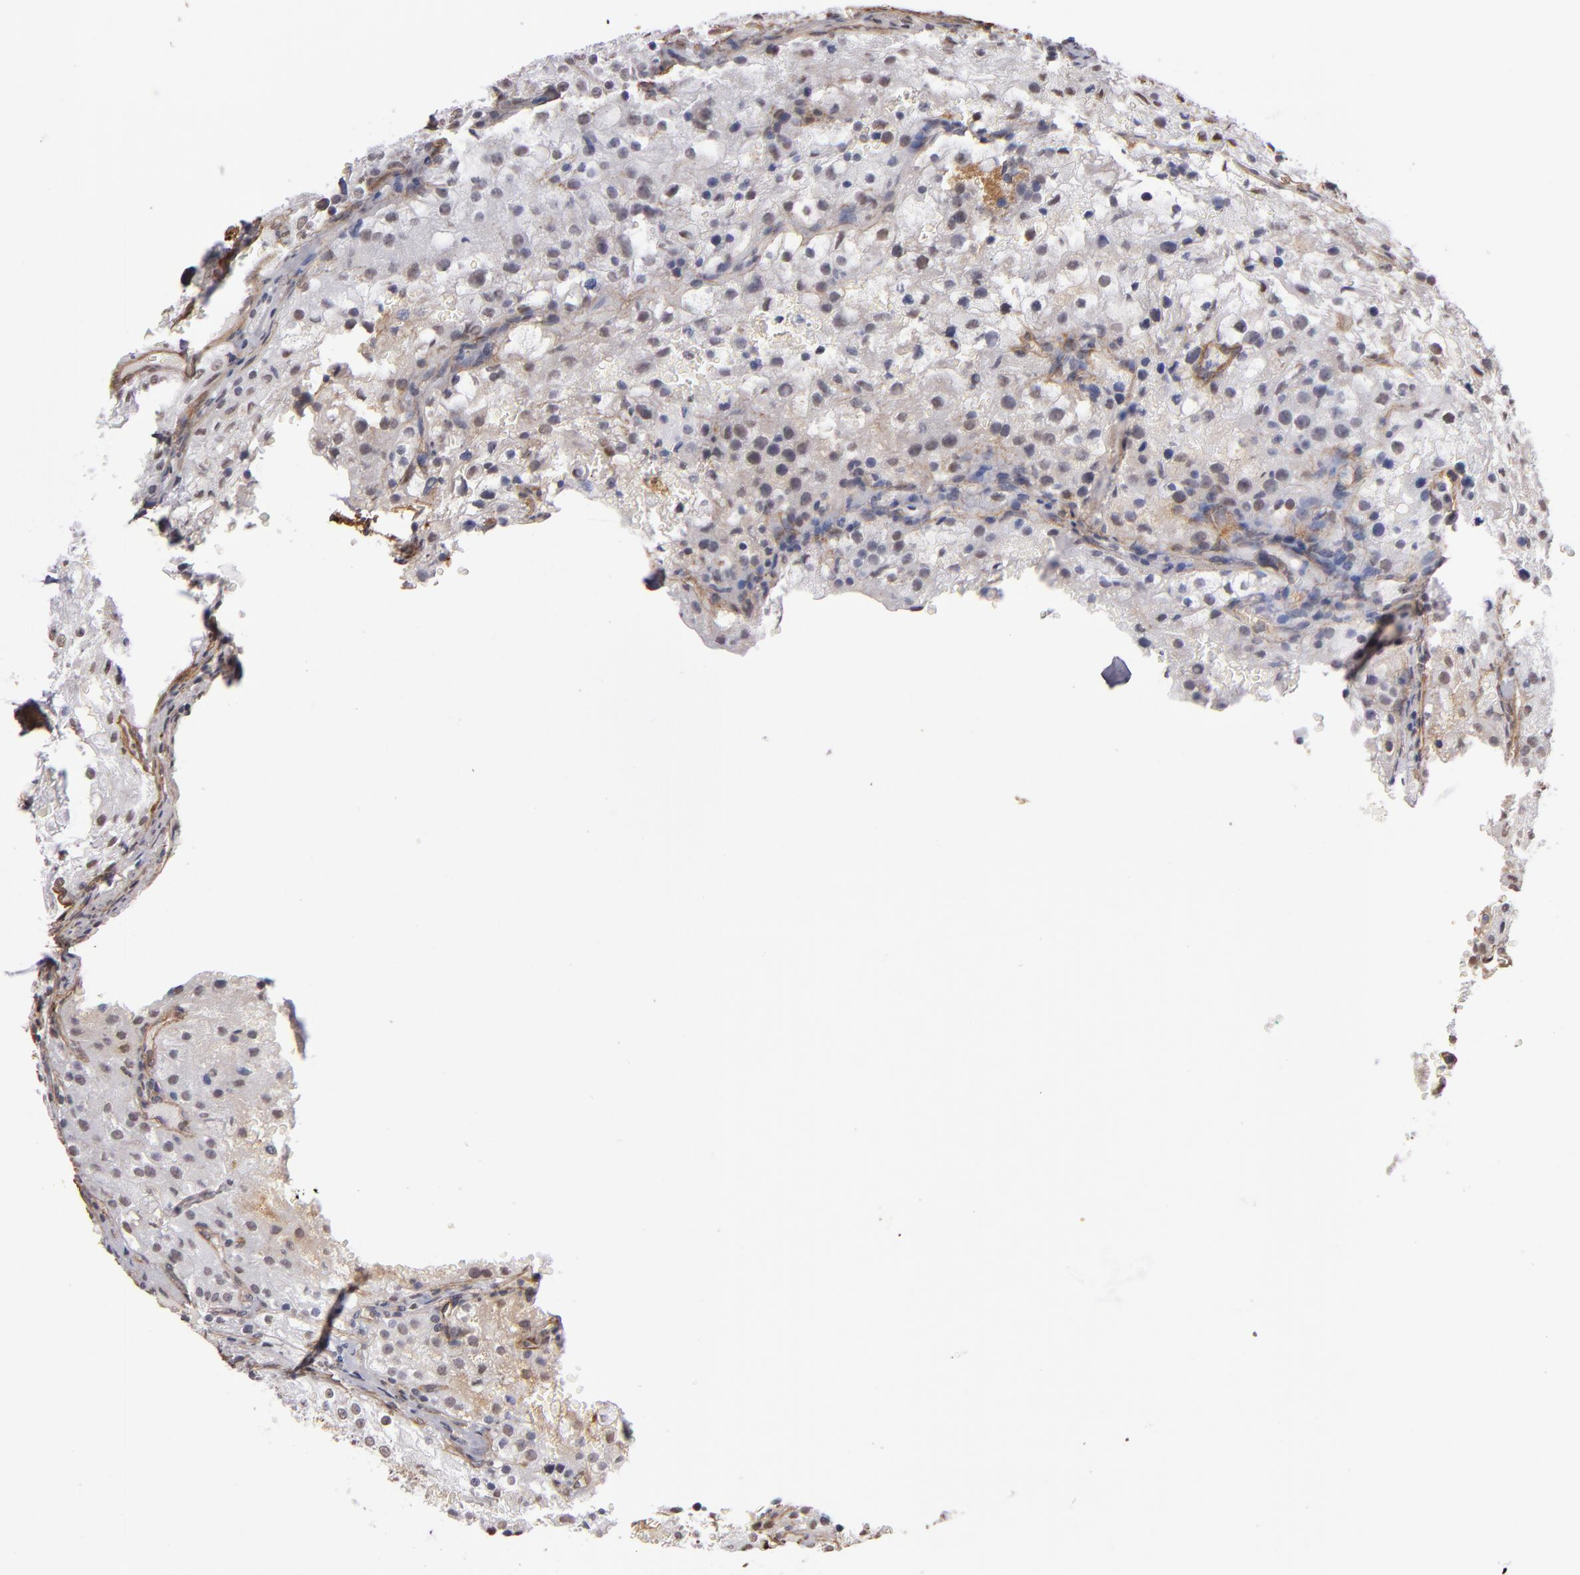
{"staining": {"intensity": "negative", "quantity": "none", "location": "none"}, "tissue": "renal cancer", "cell_type": "Tumor cells", "image_type": "cancer", "snomed": [{"axis": "morphology", "description": "Adenocarcinoma, NOS"}, {"axis": "topography", "description": "Kidney"}], "caption": "Immunohistochemical staining of human renal cancer shows no significant staining in tumor cells. Nuclei are stained in blue.", "gene": "LAMC1", "patient": {"sex": "female", "age": 74}}